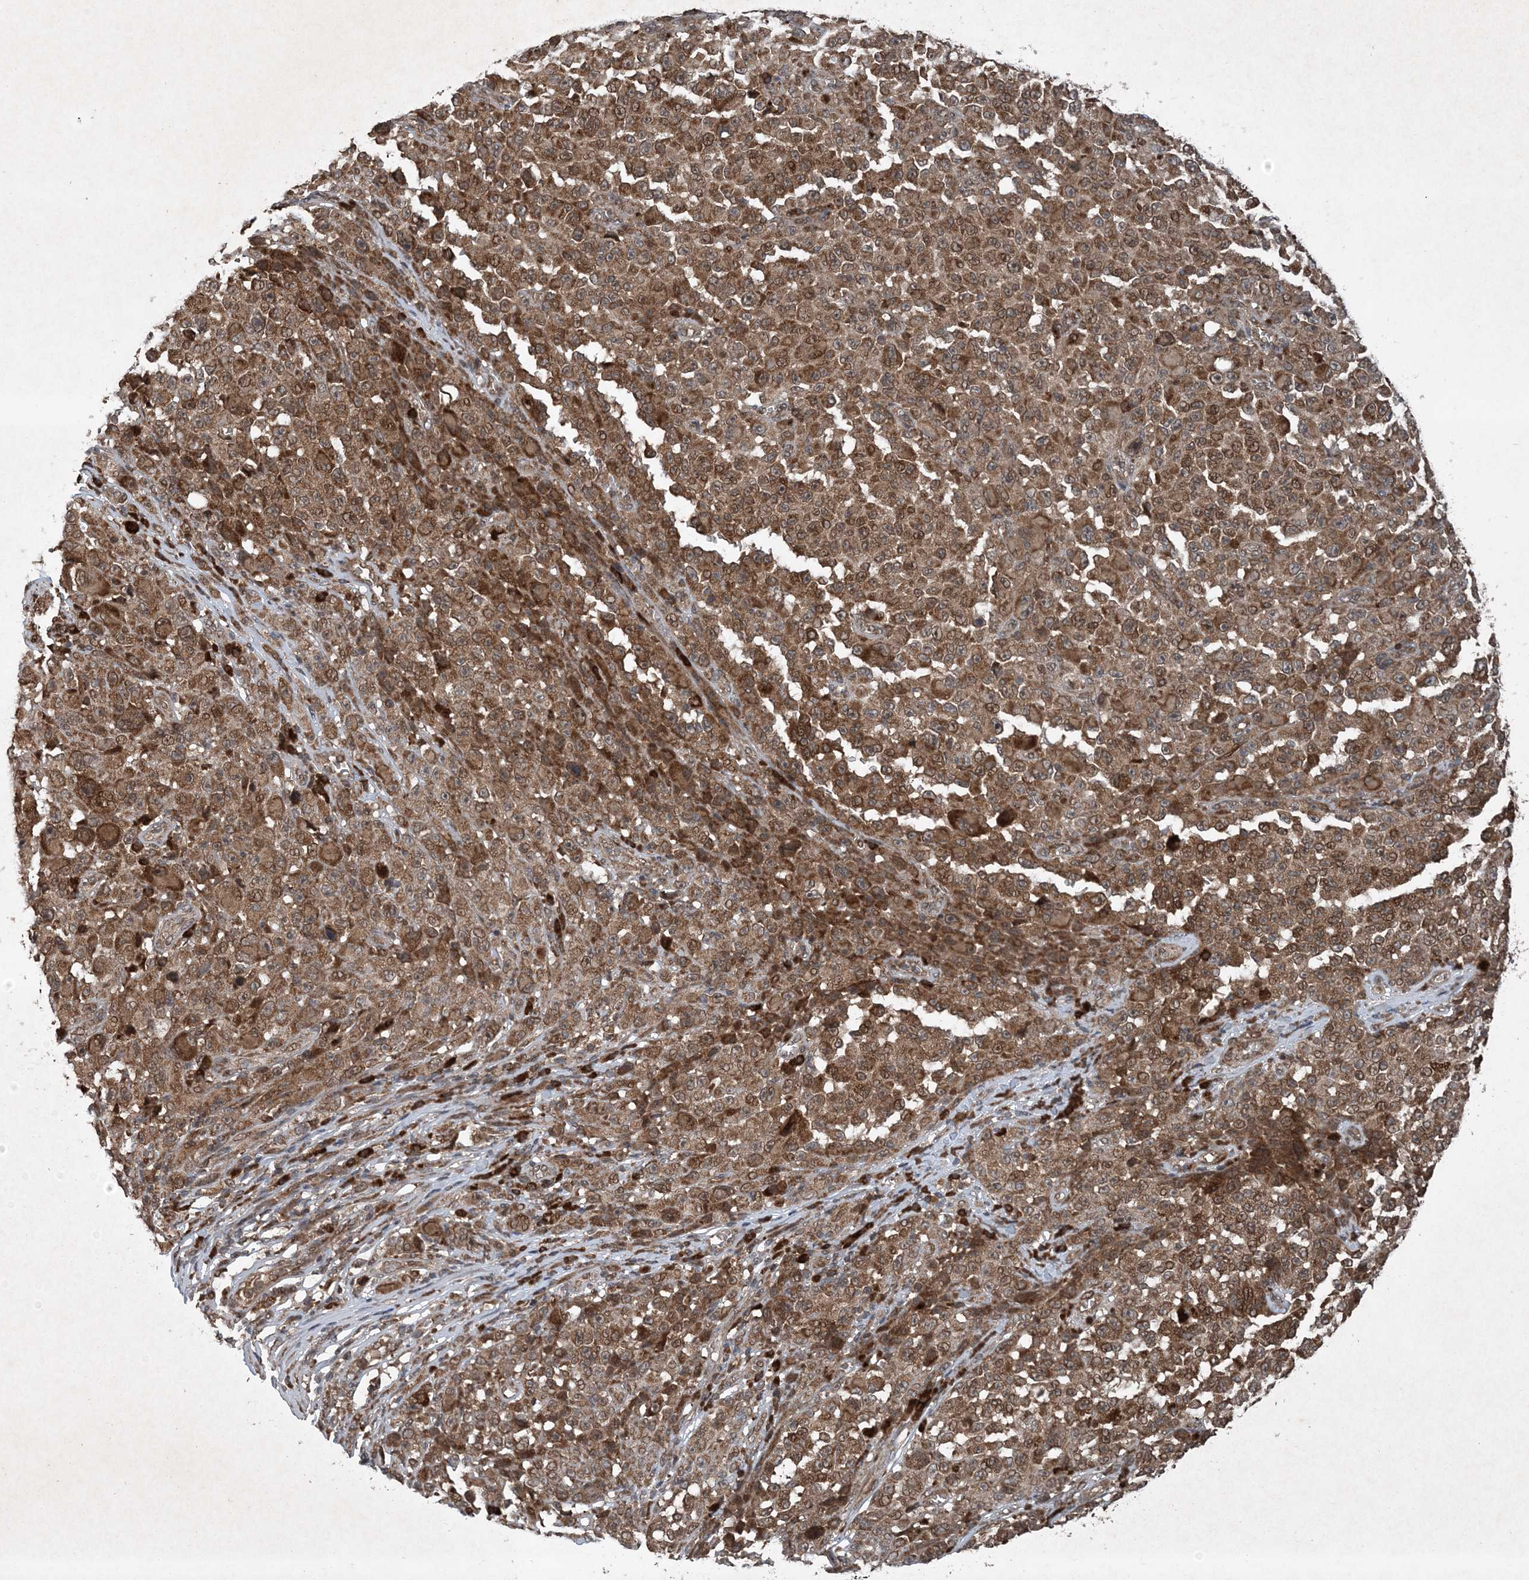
{"staining": {"intensity": "strong", "quantity": ">75%", "location": "cytoplasmic/membranous"}, "tissue": "melanoma", "cell_type": "Tumor cells", "image_type": "cancer", "snomed": [{"axis": "morphology", "description": "Malignant melanoma, NOS"}, {"axis": "topography", "description": "Skin"}], "caption": "Immunohistochemistry histopathology image of neoplastic tissue: melanoma stained using IHC exhibits high levels of strong protein expression localized specifically in the cytoplasmic/membranous of tumor cells, appearing as a cytoplasmic/membranous brown color.", "gene": "GNG5", "patient": {"sex": "female", "age": 82}}